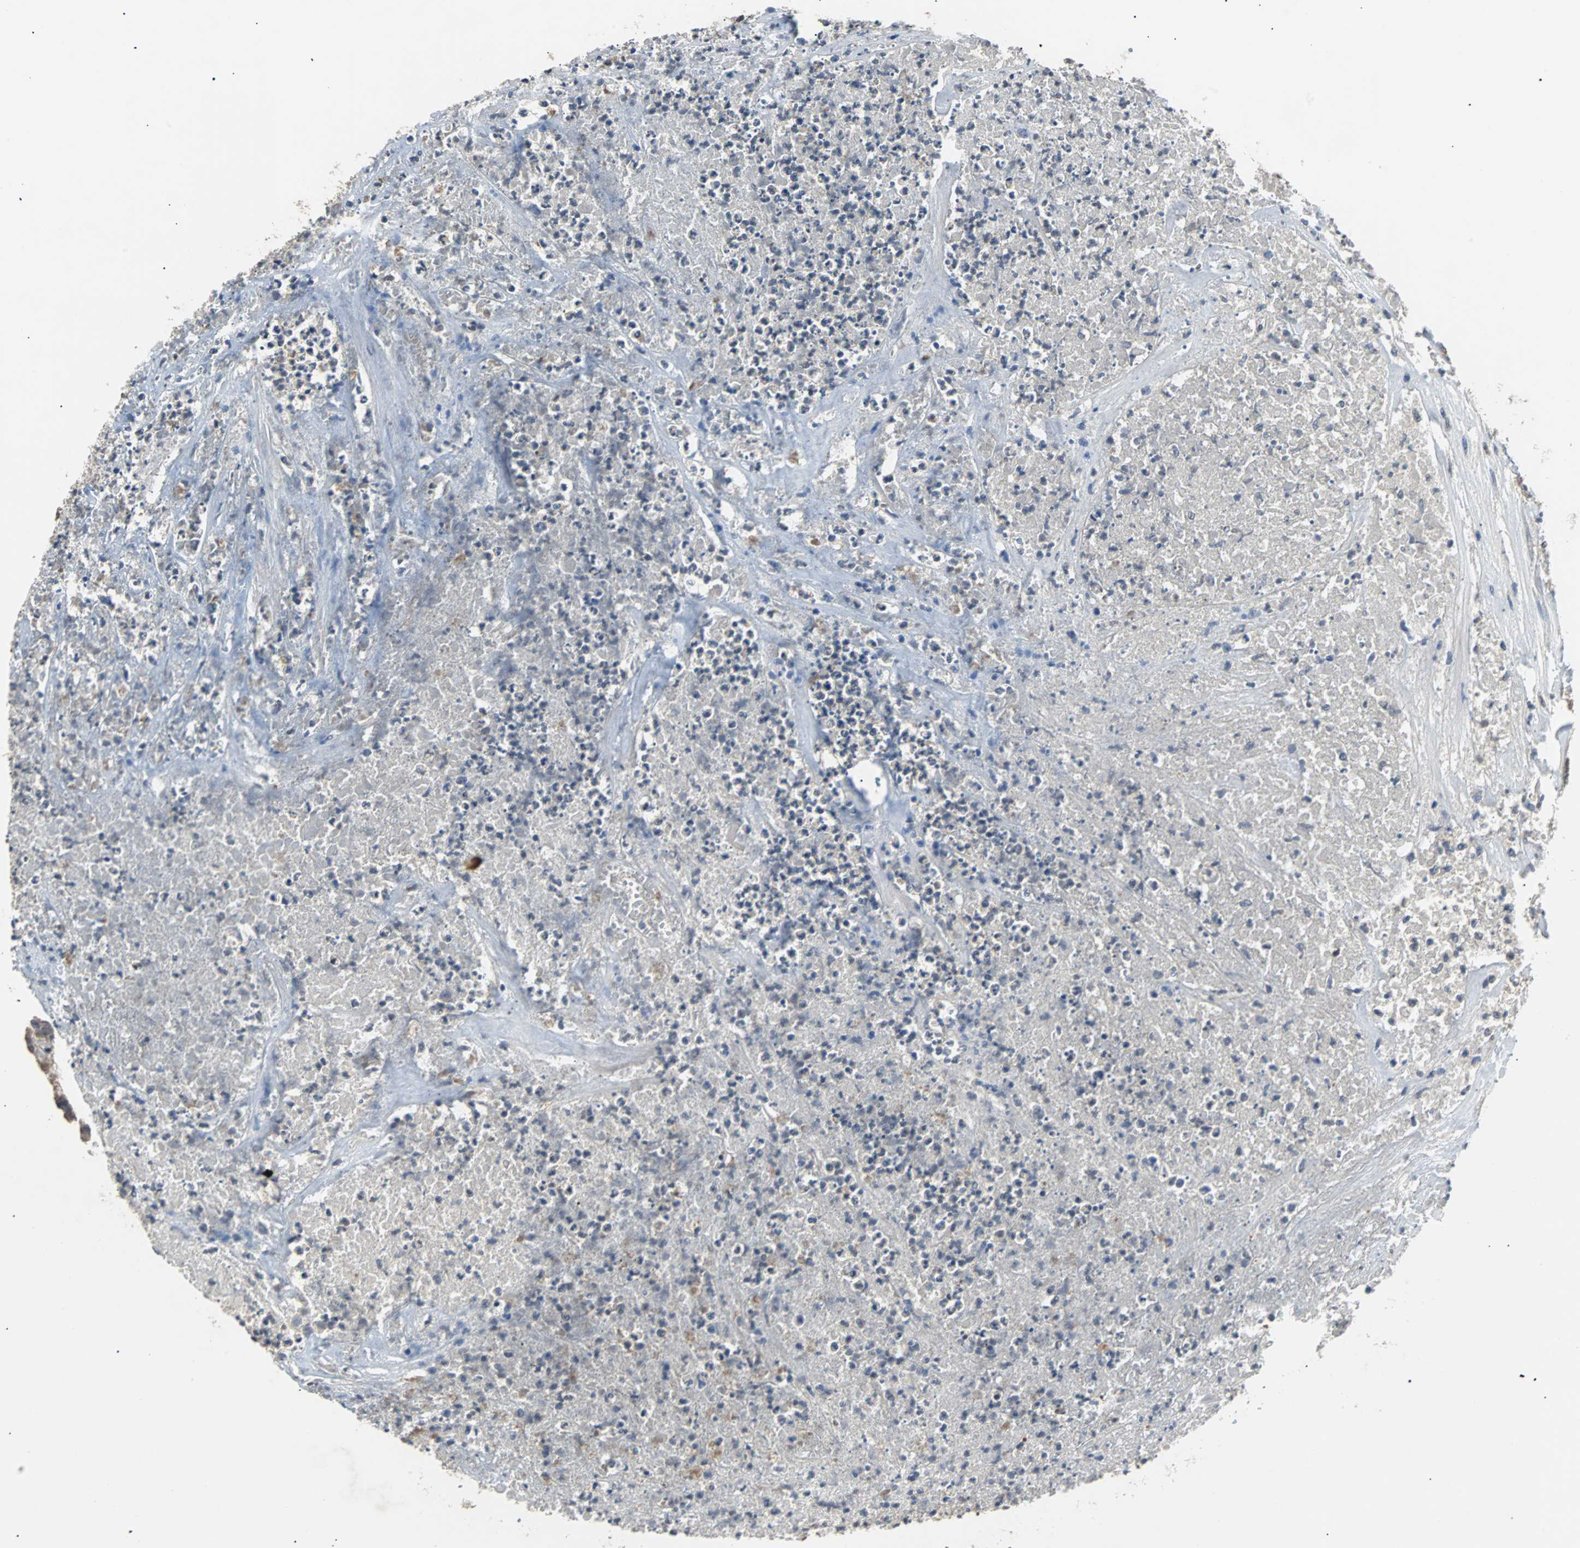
{"staining": {"intensity": "weak", "quantity": ">75%", "location": "cytoplasmic/membranous"}, "tissue": "colorectal cancer", "cell_type": "Tumor cells", "image_type": "cancer", "snomed": [{"axis": "morphology", "description": "Adenocarcinoma, NOS"}, {"axis": "topography", "description": "Rectum"}], "caption": "Tumor cells reveal low levels of weak cytoplasmic/membranous staining in about >75% of cells in colorectal cancer (adenocarcinoma).", "gene": "PHC1", "patient": {"sex": "male", "age": 55}}